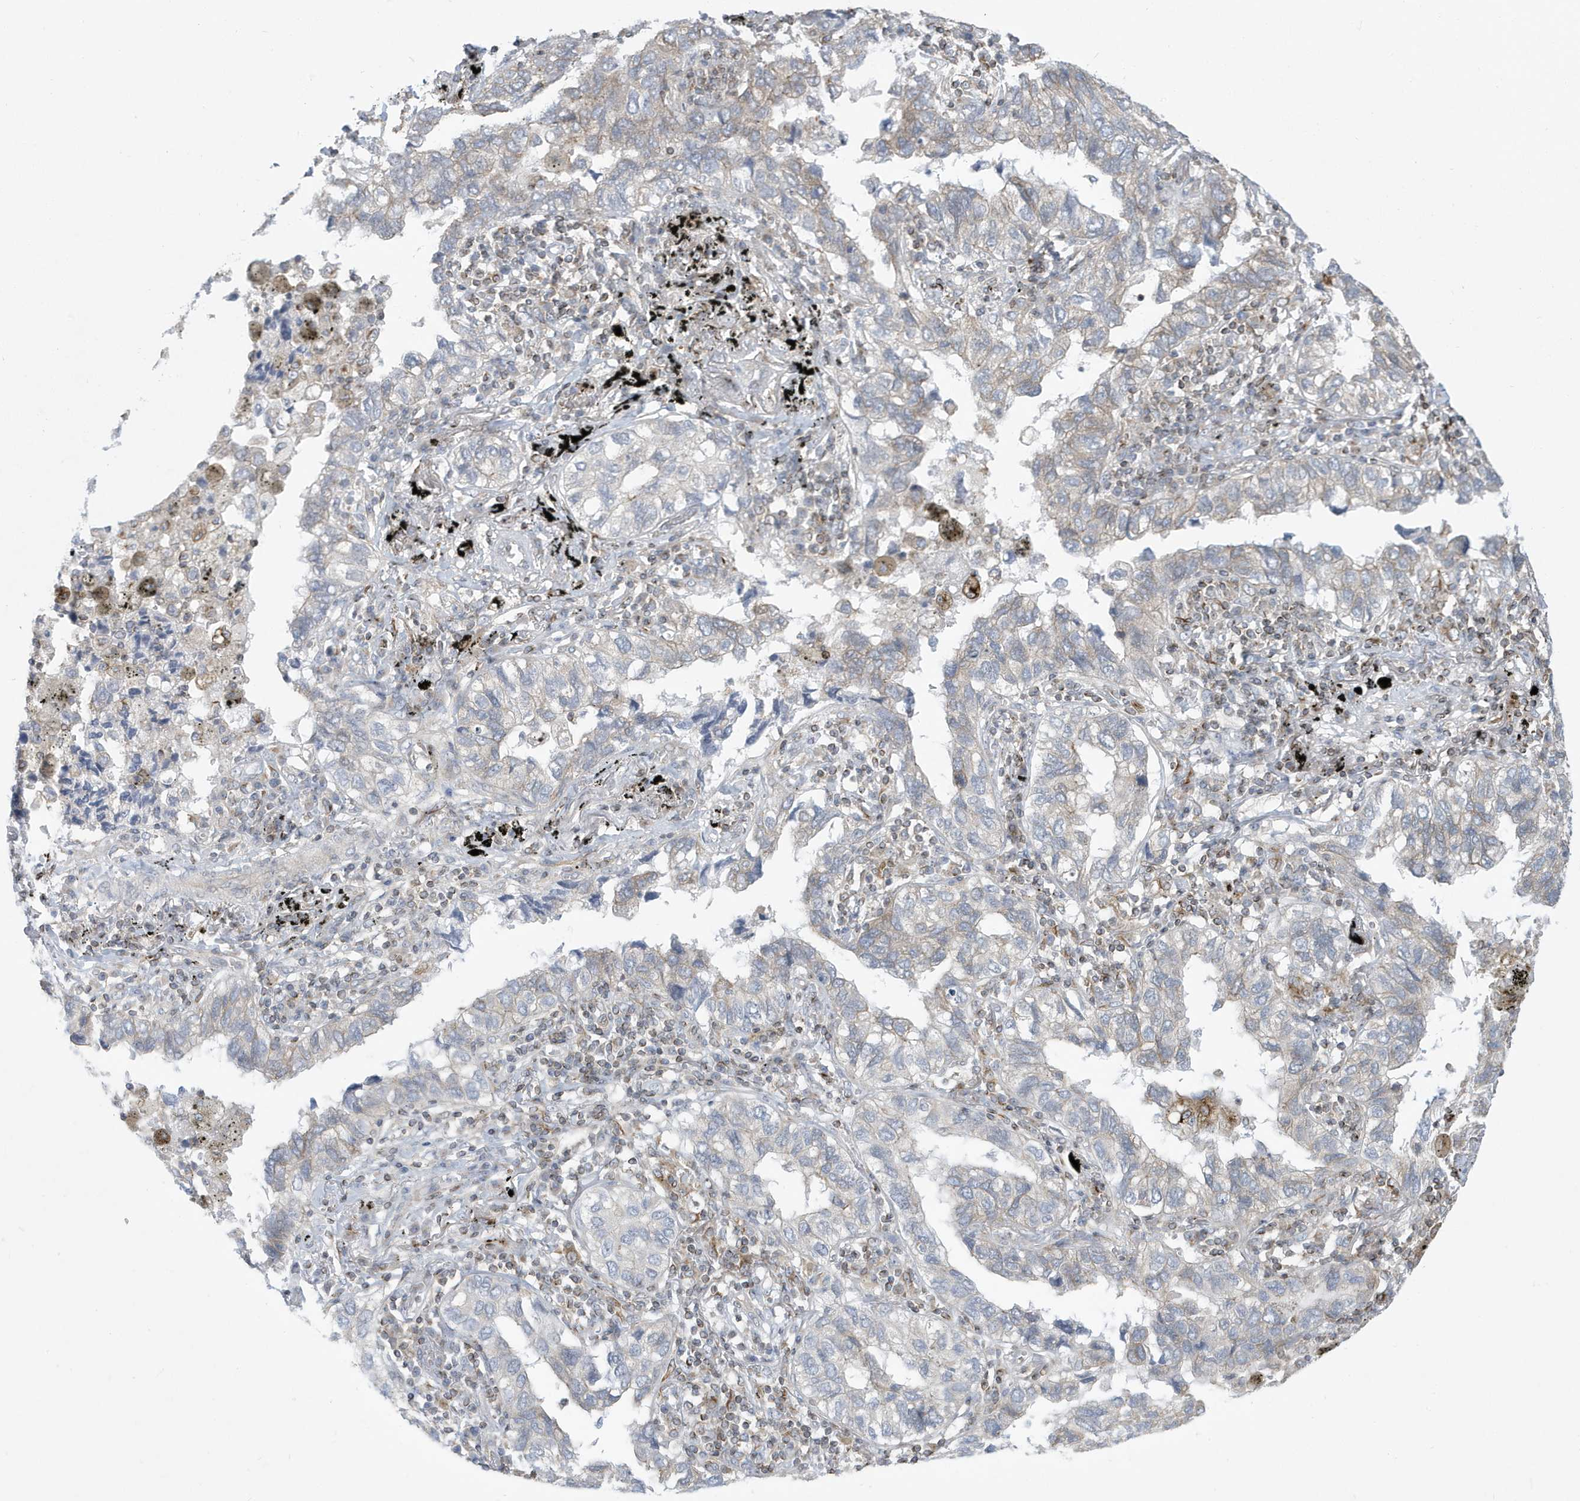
{"staining": {"intensity": "weak", "quantity": "<25%", "location": "cytoplasmic/membranous"}, "tissue": "lung cancer", "cell_type": "Tumor cells", "image_type": "cancer", "snomed": [{"axis": "morphology", "description": "Adenocarcinoma, NOS"}, {"axis": "topography", "description": "Lung"}], "caption": "This is a micrograph of immunohistochemistry (IHC) staining of lung adenocarcinoma, which shows no staining in tumor cells.", "gene": "SLAMF9", "patient": {"sex": "male", "age": 65}}